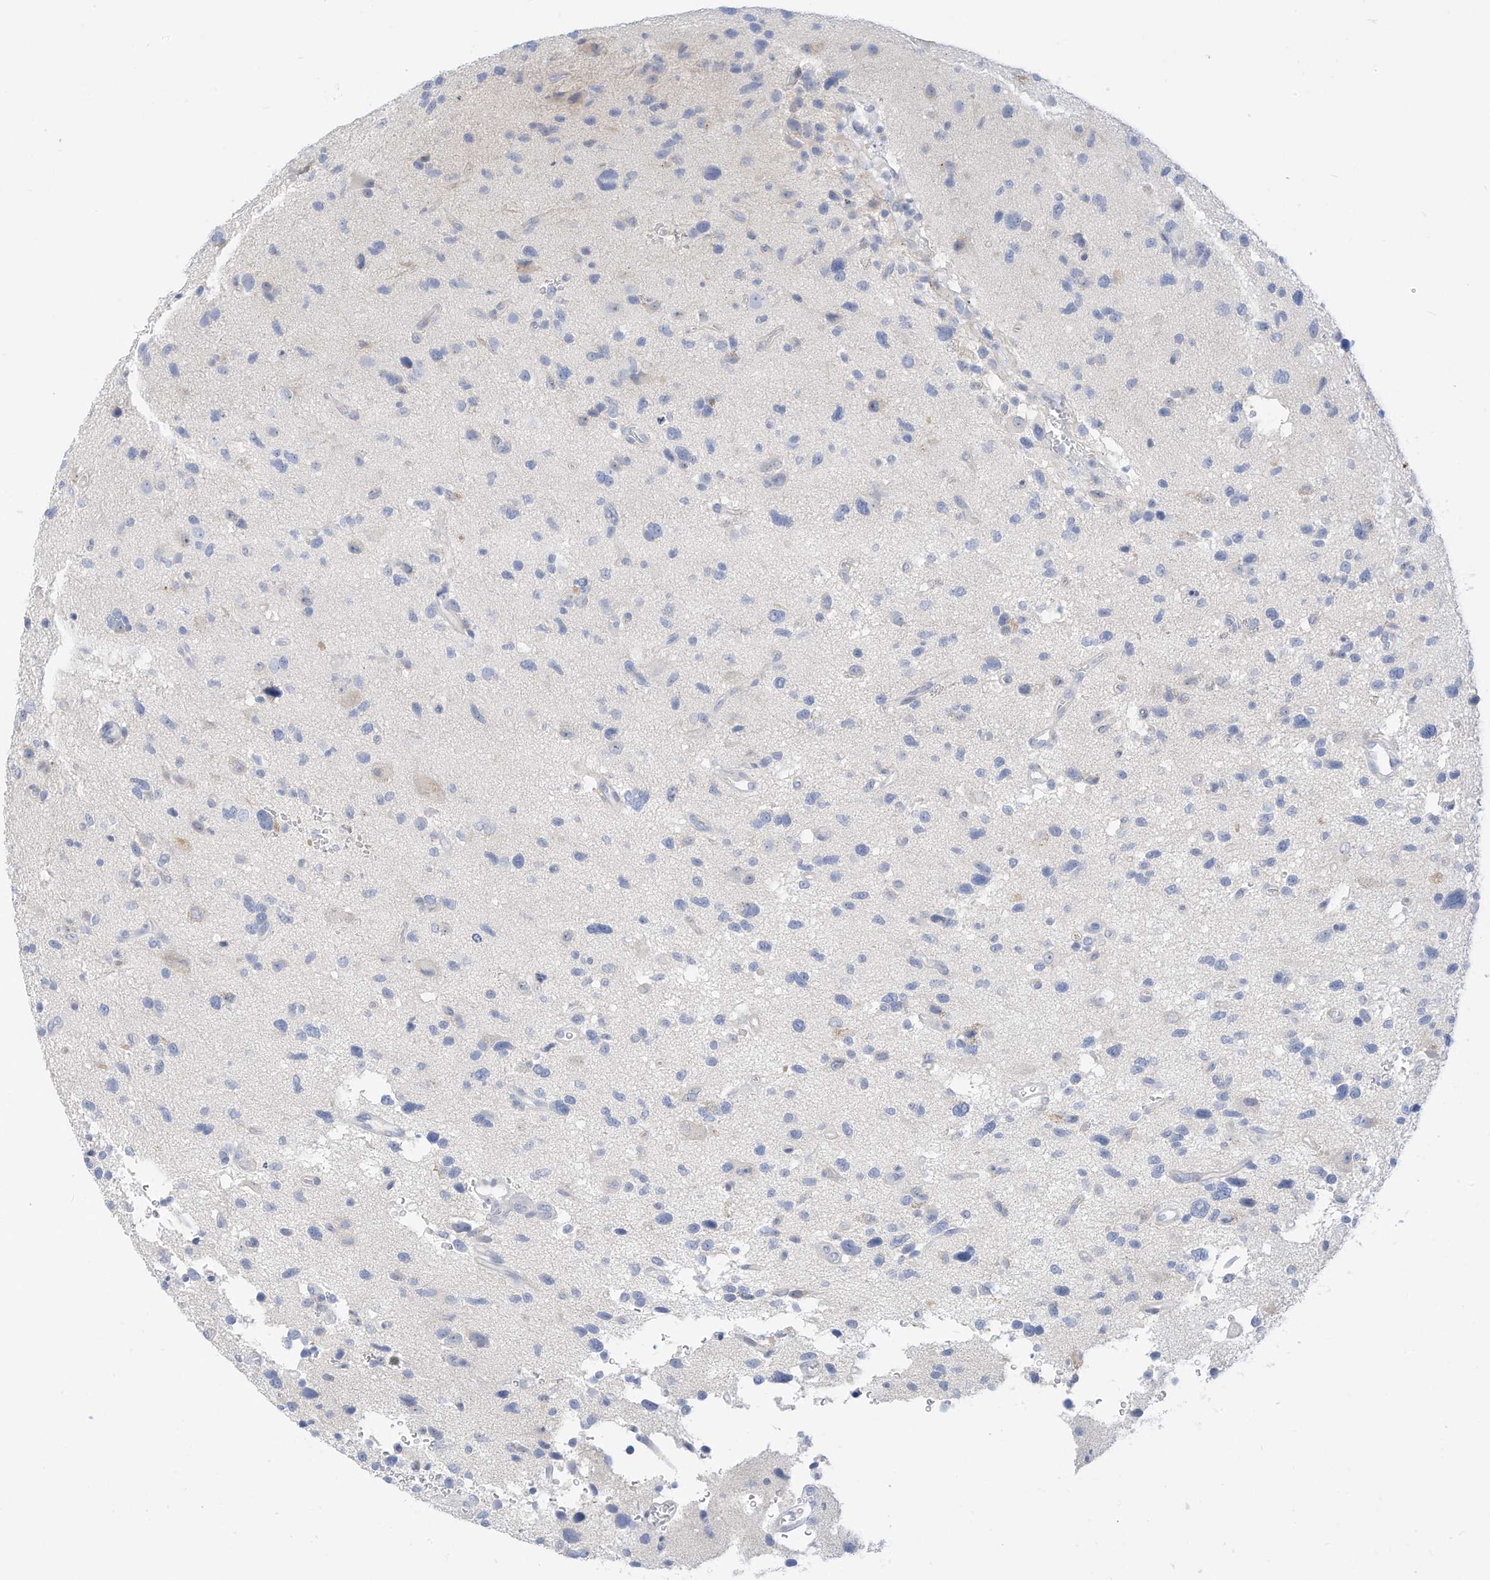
{"staining": {"intensity": "negative", "quantity": "none", "location": "none"}, "tissue": "glioma", "cell_type": "Tumor cells", "image_type": "cancer", "snomed": [{"axis": "morphology", "description": "Glioma, malignant, High grade"}, {"axis": "topography", "description": "Brain"}], "caption": "Tumor cells show no significant protein staining in malignant glioma (high-grade). (Stains: DAB (3,3'-diaminobenzidine) IHC with hematoxylin counter stain, Microscopy: brightfield microscopy at high magnification).", "gene": "SPOCD1", "patient": {"sex": "male", "age": 33}}